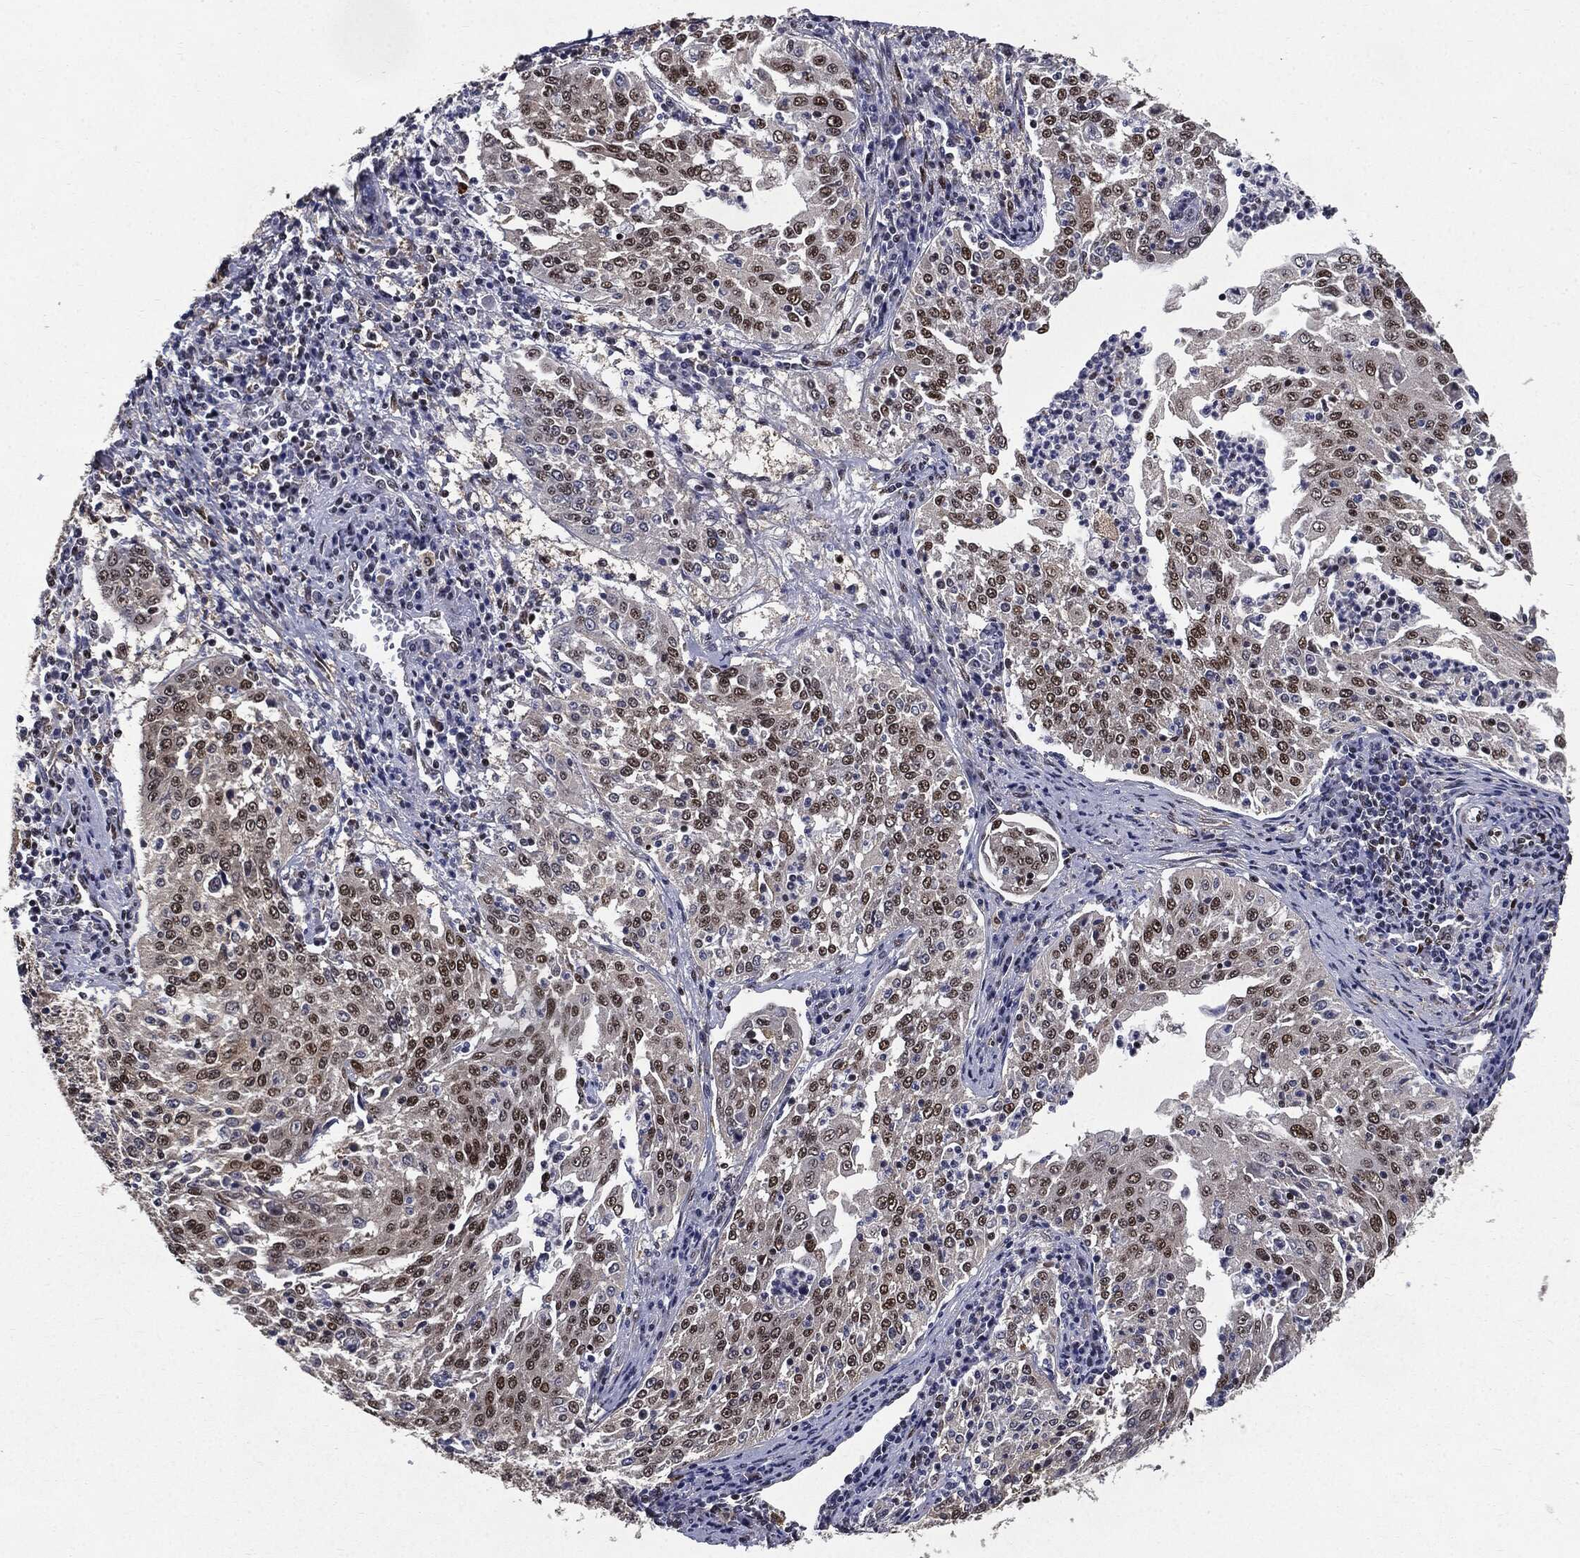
{"staining": {"intensity": "strong", "quantity": "25%-75%", "location": "nuclear"}, "tissue": "cervical cancer", "cell_type": "Tumor cells", "image_type": "cancer", "snomed": [{"axis": "morphology", "description": "Squamous cell carcinoma, NOS"}, {"axis": "topography", "description": "Cervix"}], "caption": "Cervical squamous cell carcinoma was stained to show a protein in brown. There is high levels of strong nuclear expression in approximately 25%-75% of tumor cells.", "gene": "JUN", "patient": {"sex": "female", "age": 41}}